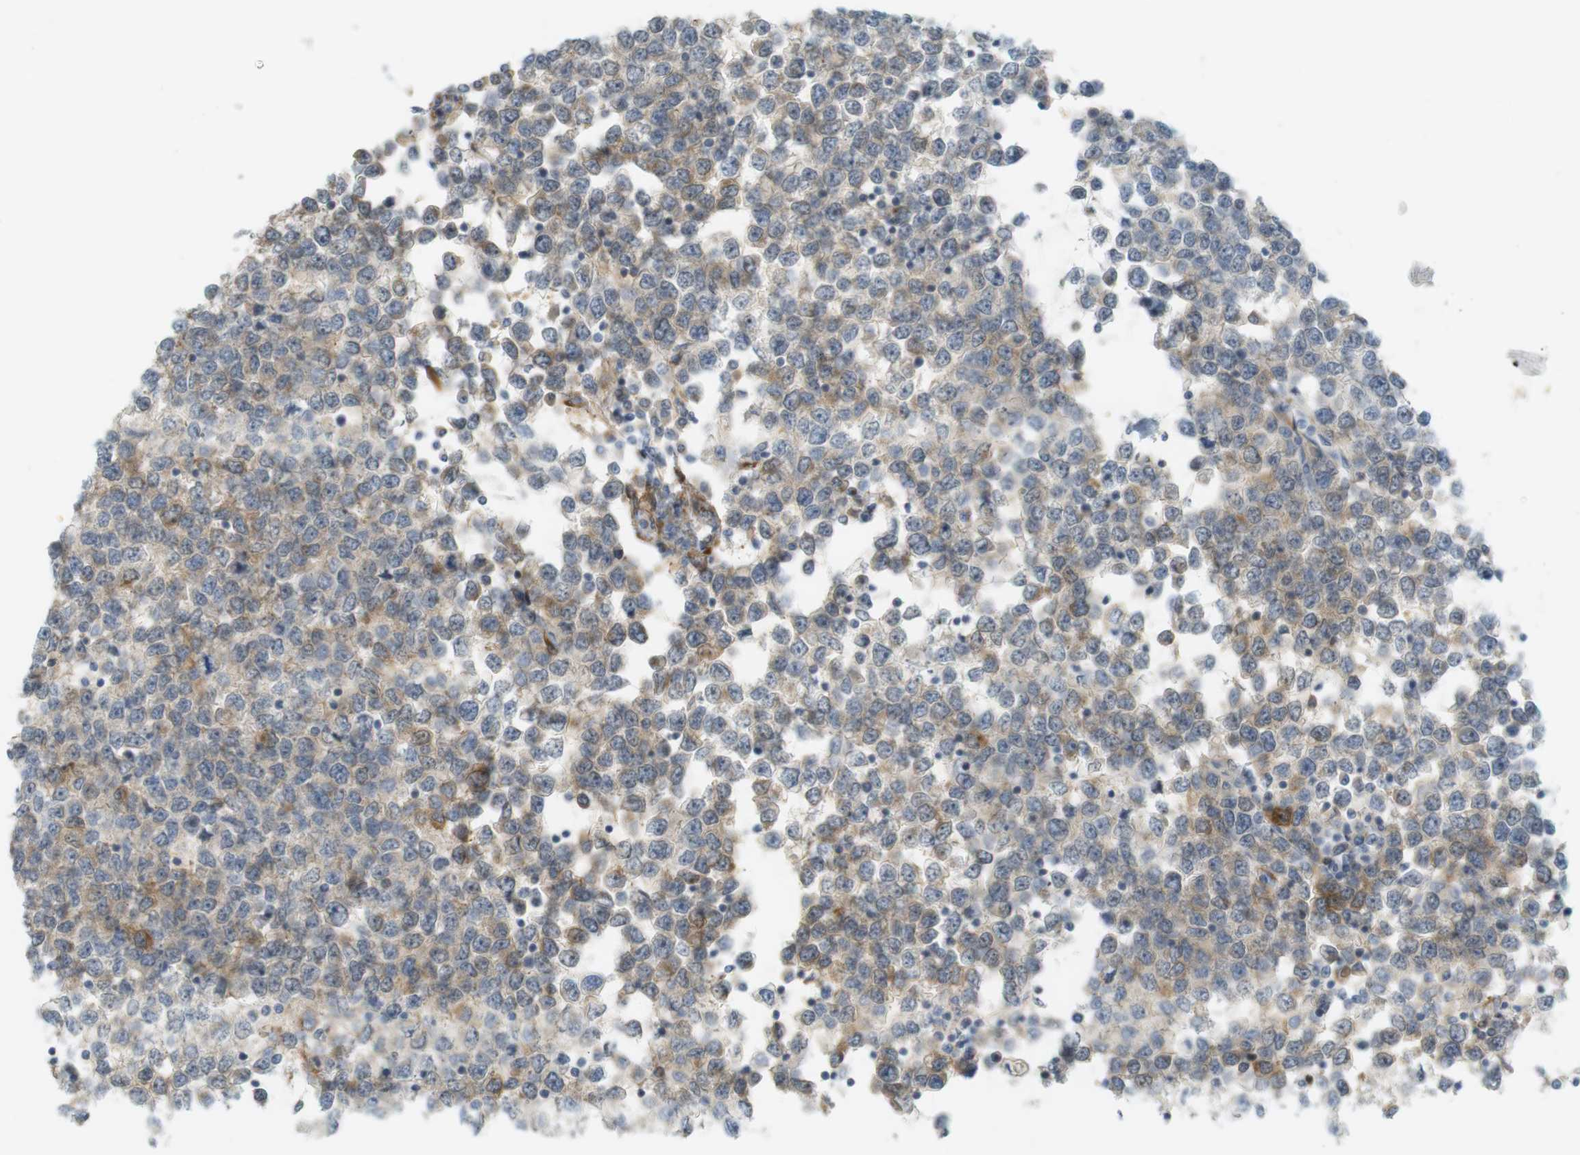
{"staining": {"intensity": "weak", "quantity": "25%-75%", "location": "cytoplasmic/membranous"}, "tissue": "testis cancer", "cell_type": "Tumor cells", "image_type": "cancer", "snomed": [{"axis": "morphology", "description": "Seminoma, NOS"}, {"axis": "topography", "description": "Testis"}], "caption": "Human testis cancer stained for a protein (brown) reveals weak cytoplasmic/membranous positive staining in approximately 25%-75% of tumor cells.", "gene": "PDE3A", "patient": {"sex": "male", "age": 65}}